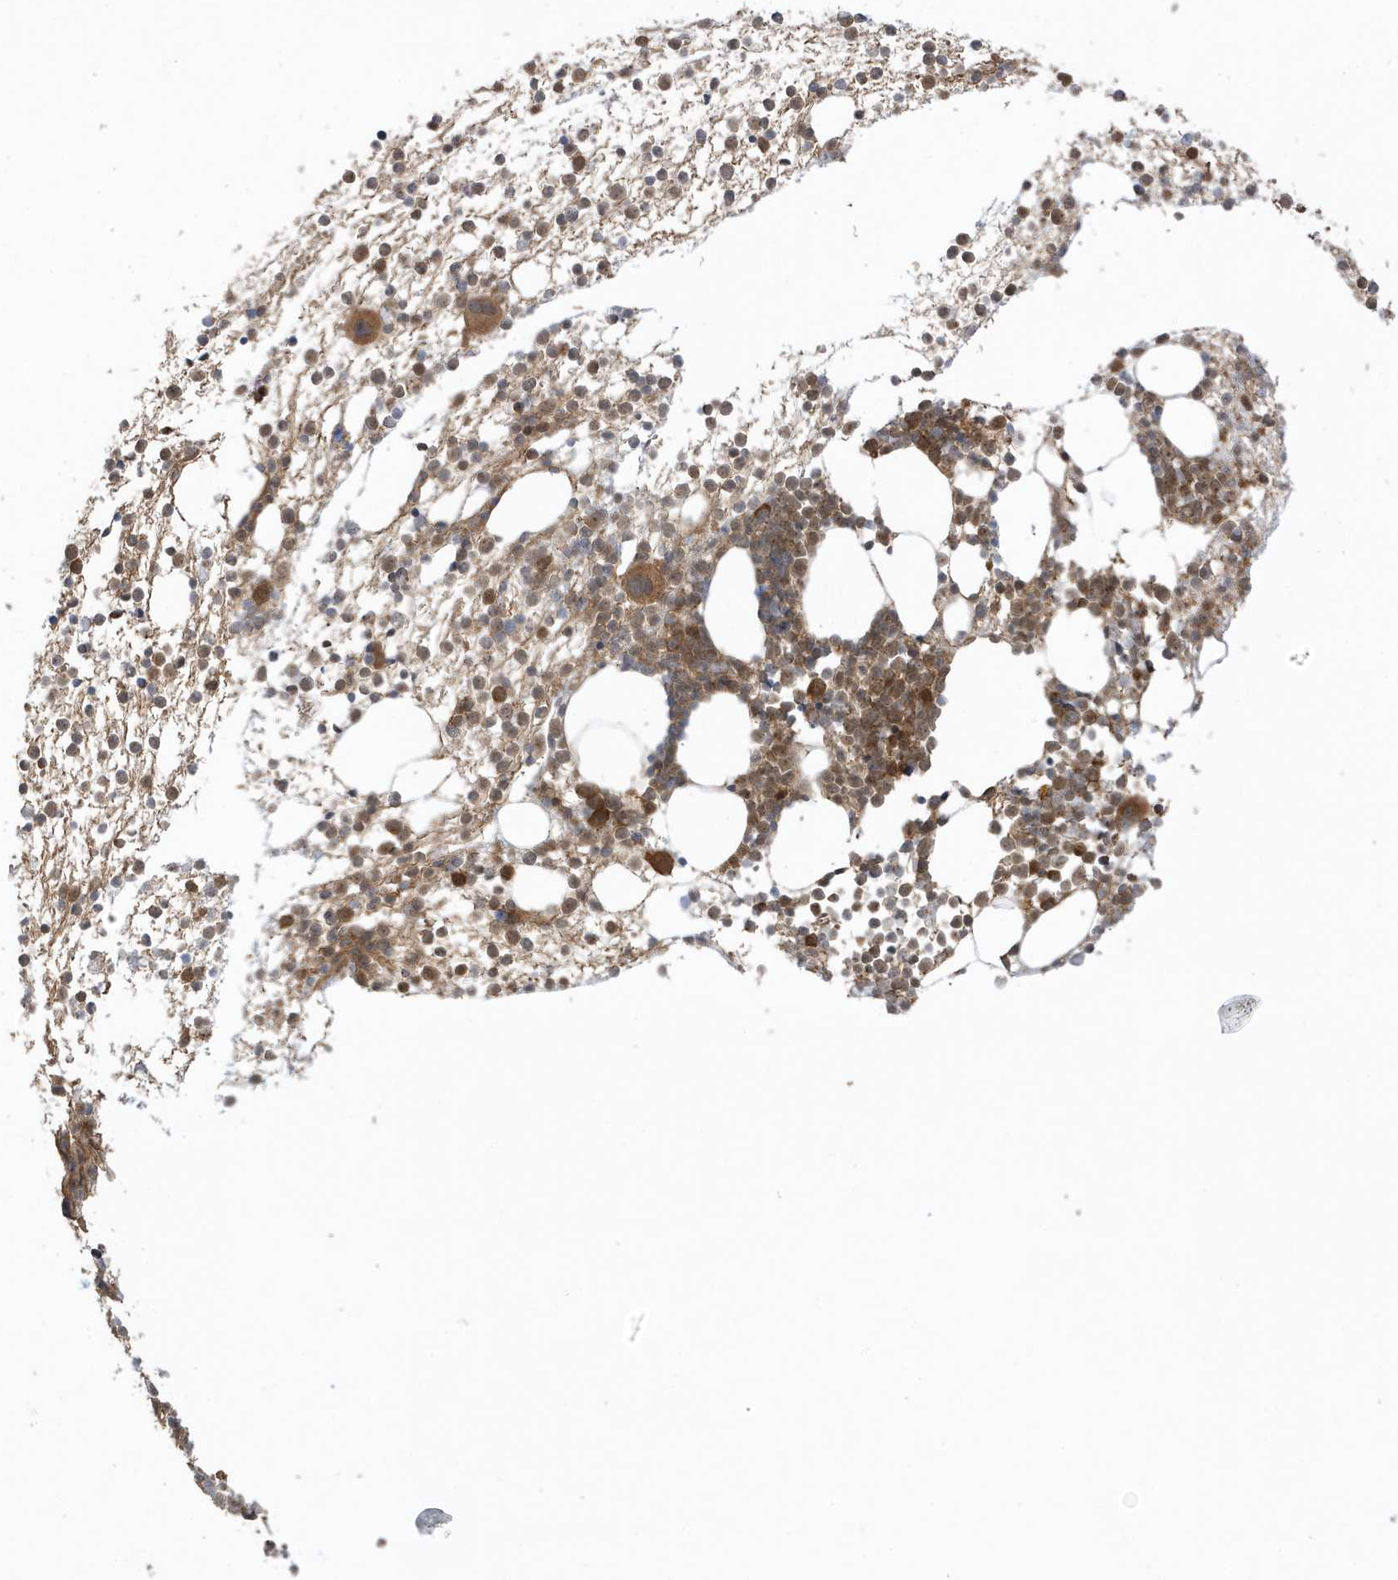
{"staining": {"intensity": "moderate", "quantity": "25%-75%", "location": "cytoplasmic/membranous"}, "tissue": "bone marrow", "cell_type": "Hematopoietic cells", "image_type": "normal", "snomed": [{"axis": "morphology", "description": "Normal tissue, NOS"}, {"axis": "topography", "description": "Bone marrow"}], "caption": "DAB (3,3'-diaminobenzidine) immunohistochemical staining of benign human bone marrow demonstrates moderate cytoplasmic/membranous protein positivity in approximately 25%-75% of hematopoietic cells.", "gene": "DHX36", "patient": {"sex": "male", "age": 54}}